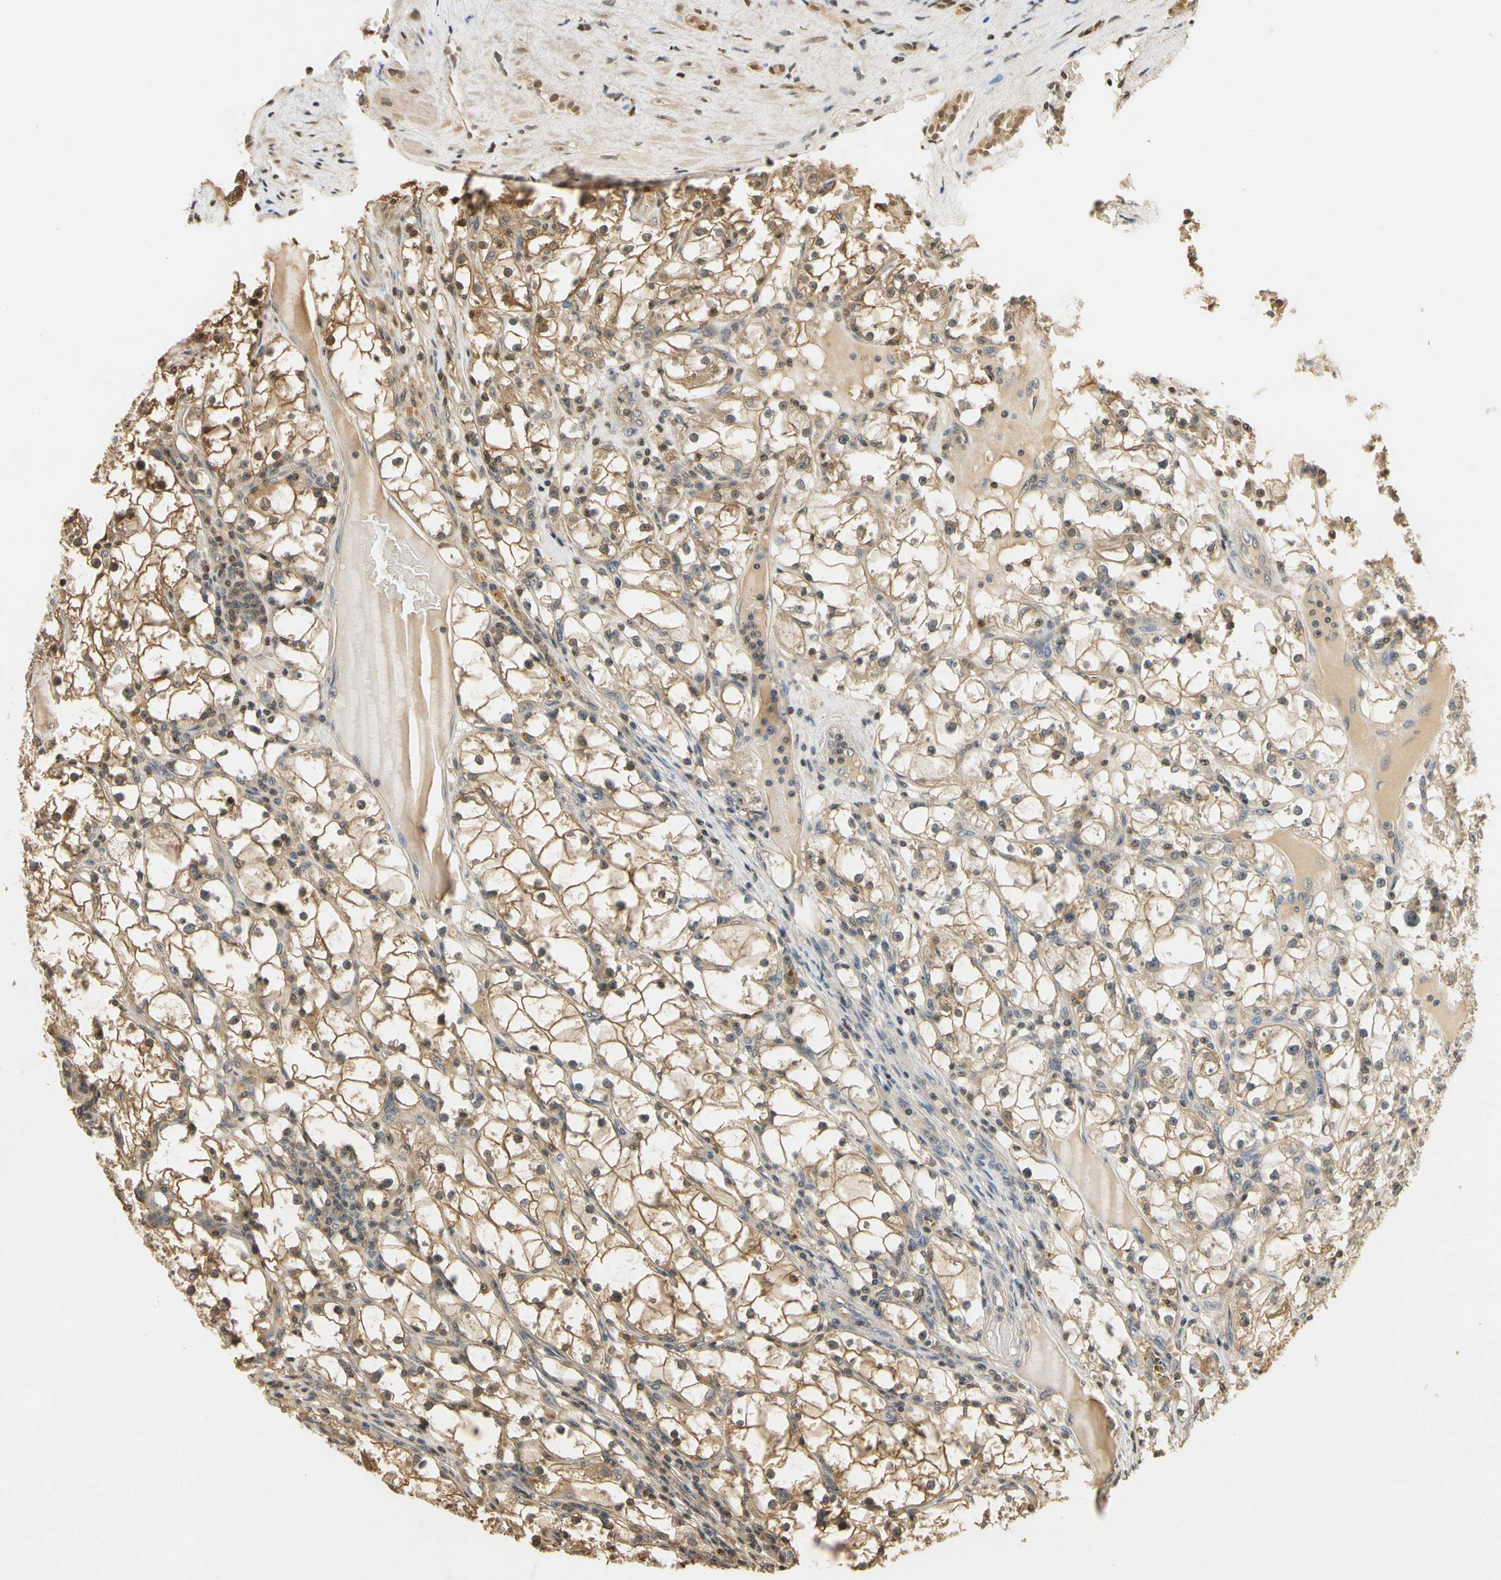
{"staining": {"intensity": "moderate", "quantity": ">75%", "location": "cytoplasmic/membranous,nuclear"}, "tissue": "renal cancer", "cell_type": "Tumor cells", "image_type": "cancer", "snomed": [{"axis": "morphology", "description": "Adenocarcinoma, NOS"}, {"axis": "topography", "description": "Kidney"}], "caption": "Protein expression analysis of human renal cancer (adenocarcinoma) reveals moderate cytoplasmic/membranous and nuclear staining in about >75% of tumor cells.", "gene": "SOD1", "patient": {"sex": "male", "age": 56}}